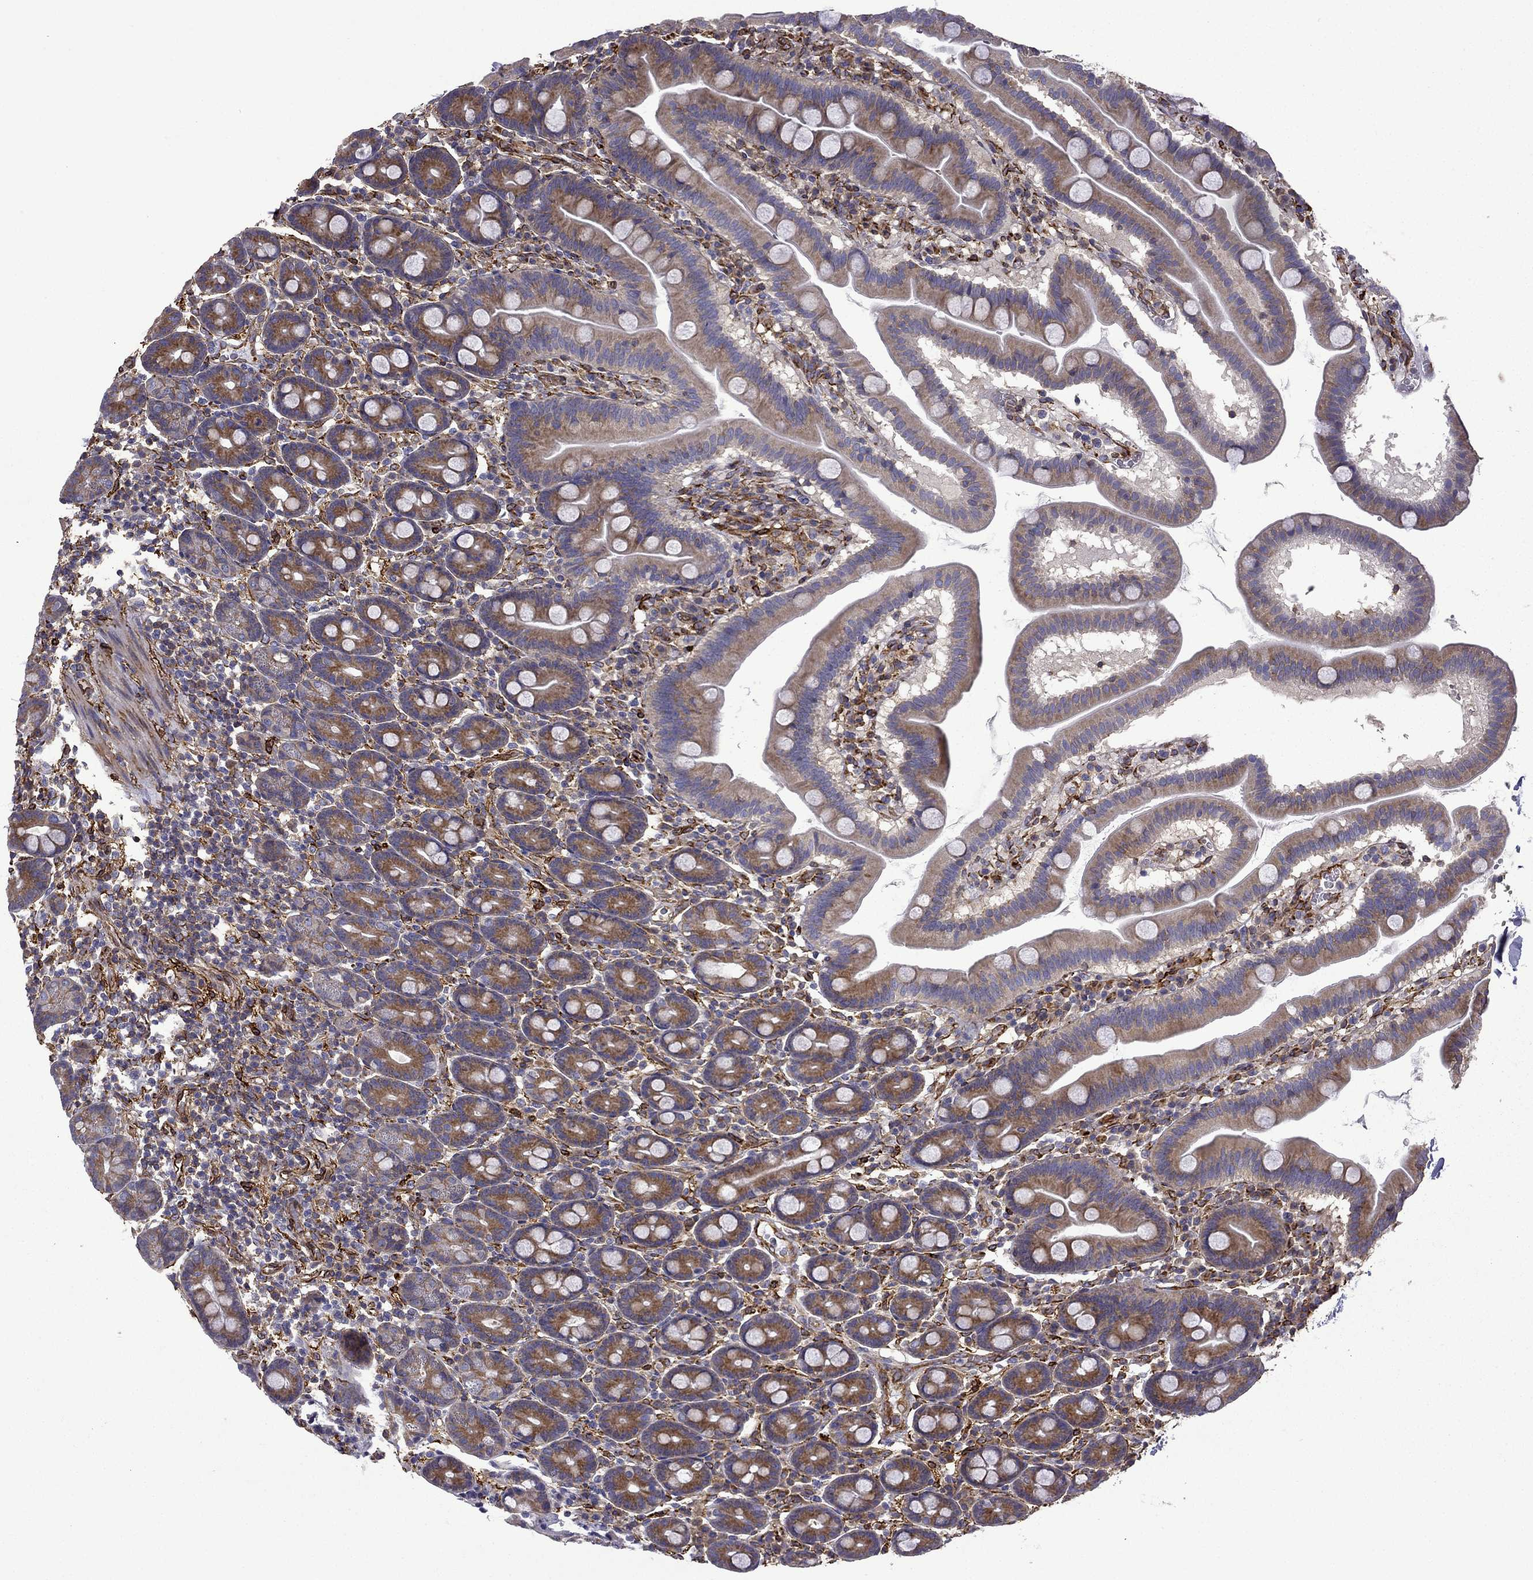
{"staining": {"intensity": "moderate", "quantity": "25%-75%", "location": "cytoplasmic/membranous"}, "tissue": "duodenum", "cell_type": "Glandular cells", "image_type": "normal", "snomed": [{"axis": "morphology", "description": "Normal tissue, NOS"}, {"axis": "topography", "description": "Duodenum"}], "caption": "Protein analysis of benign duodenum demonstrates moderate cytoplasmic/membranous positivity in approximately 25%-75% of glandular cells. (DAB (3,3'-diaminobenzidine) = brown stain, brightfield microscopy at high magnification).", "gene": "MAP4", "patient": {"sex": "male", "age": 59}}